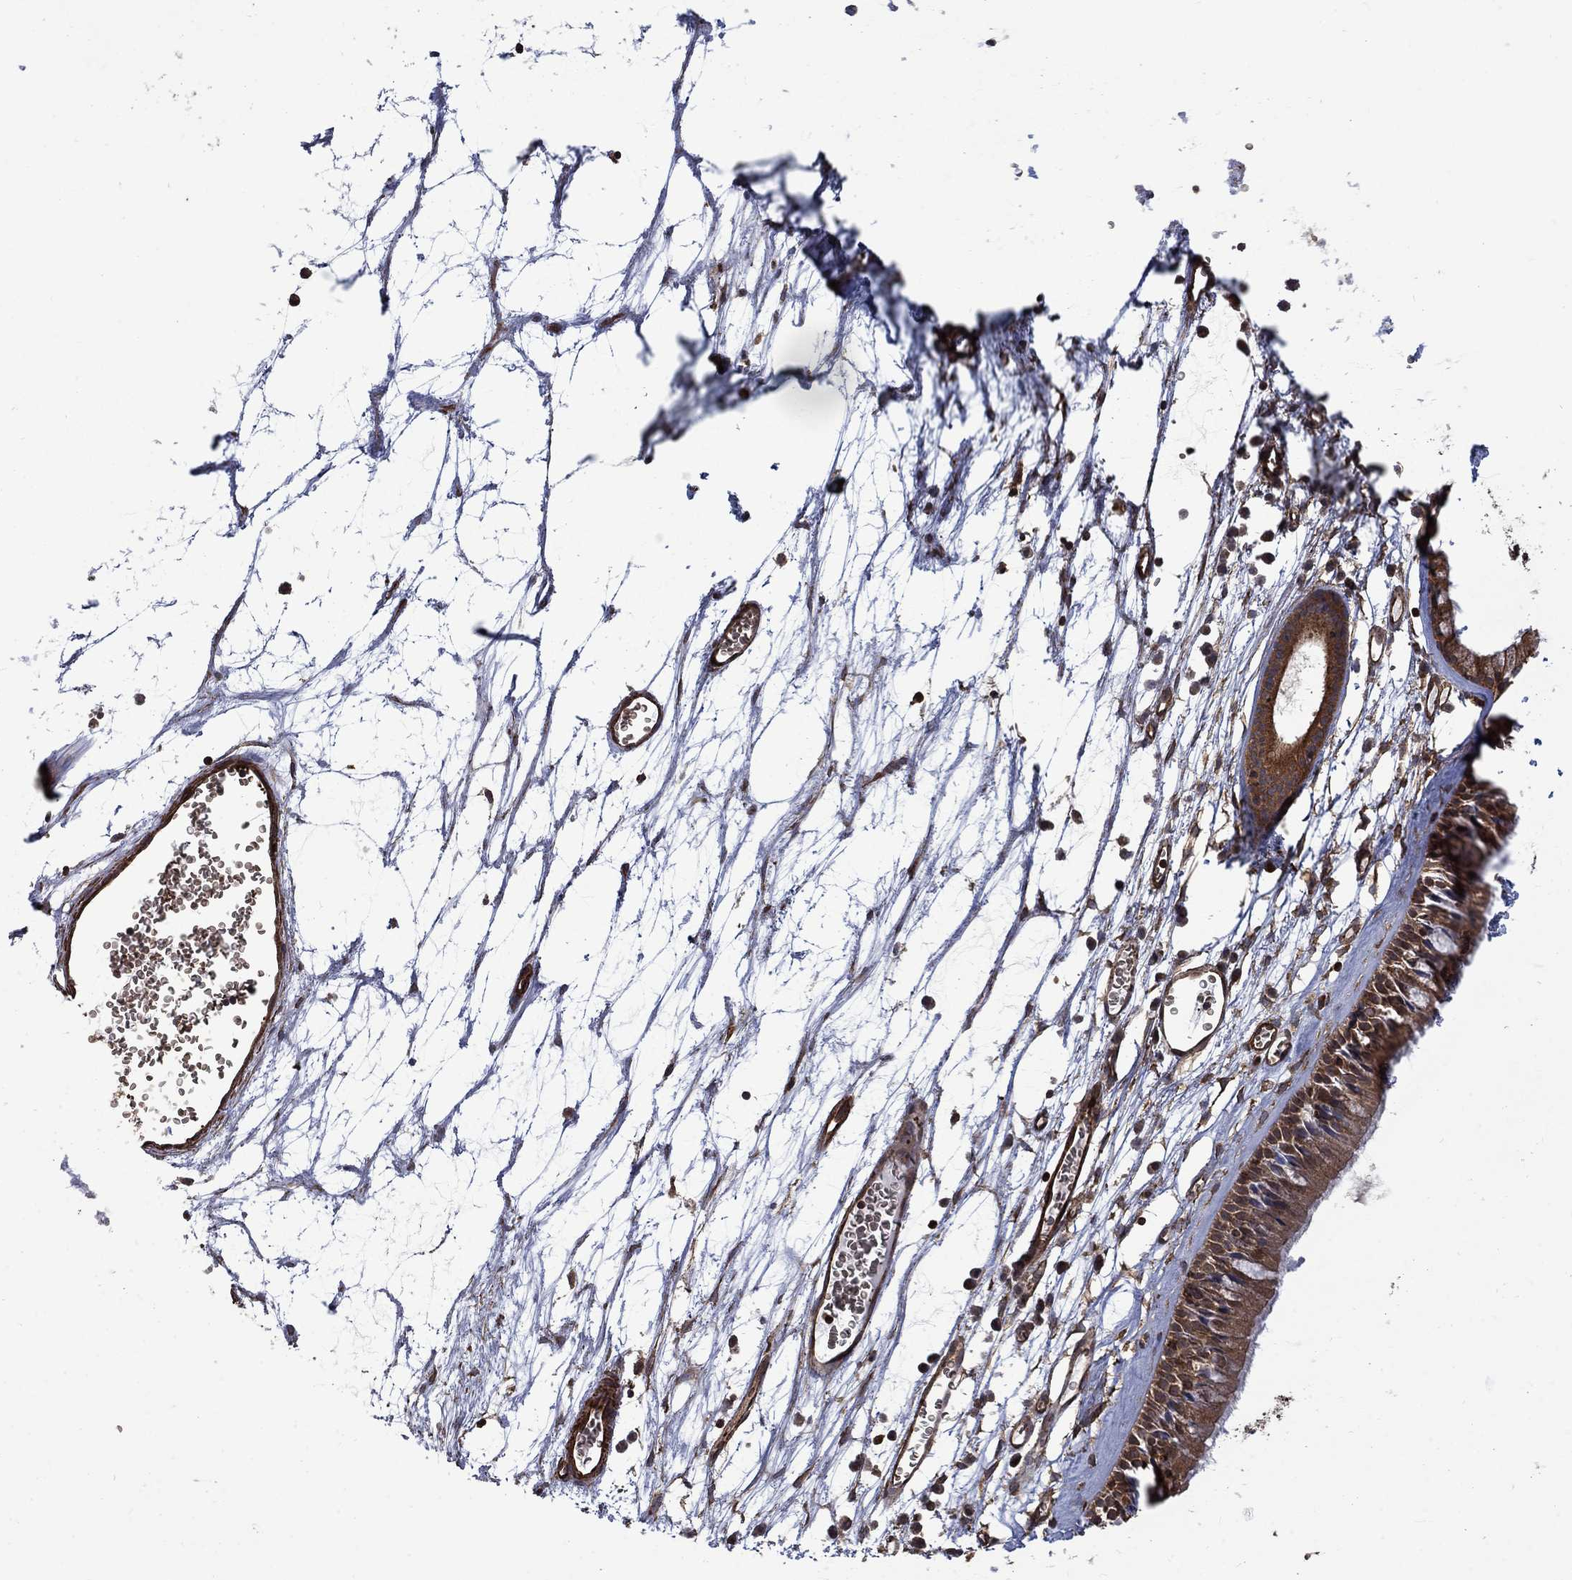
{"staining": {"intensity": "moderate", "quantity": ">75%", "location": "cytoplasmic/membranous"}, "tissue": "nasopharynx", "cell_type": "Respiratory epithelial cells", "image_type": "normal", "snomed": [{"axis": "morphology", "description": "Normal tissue, NOS"}, {"axis": "topography", "description": "Nasopharynx"}], "caption": "DAB (3,3'-diaminobenzidine) immunohistochemical staining of unremarkable nasopharynx displays moderate cytoplasmic/membranous protein staining in about >75% of respiratory epithelial cells.", "gene": "CUTC", "patient": {"sex": "male", "age": 69}}